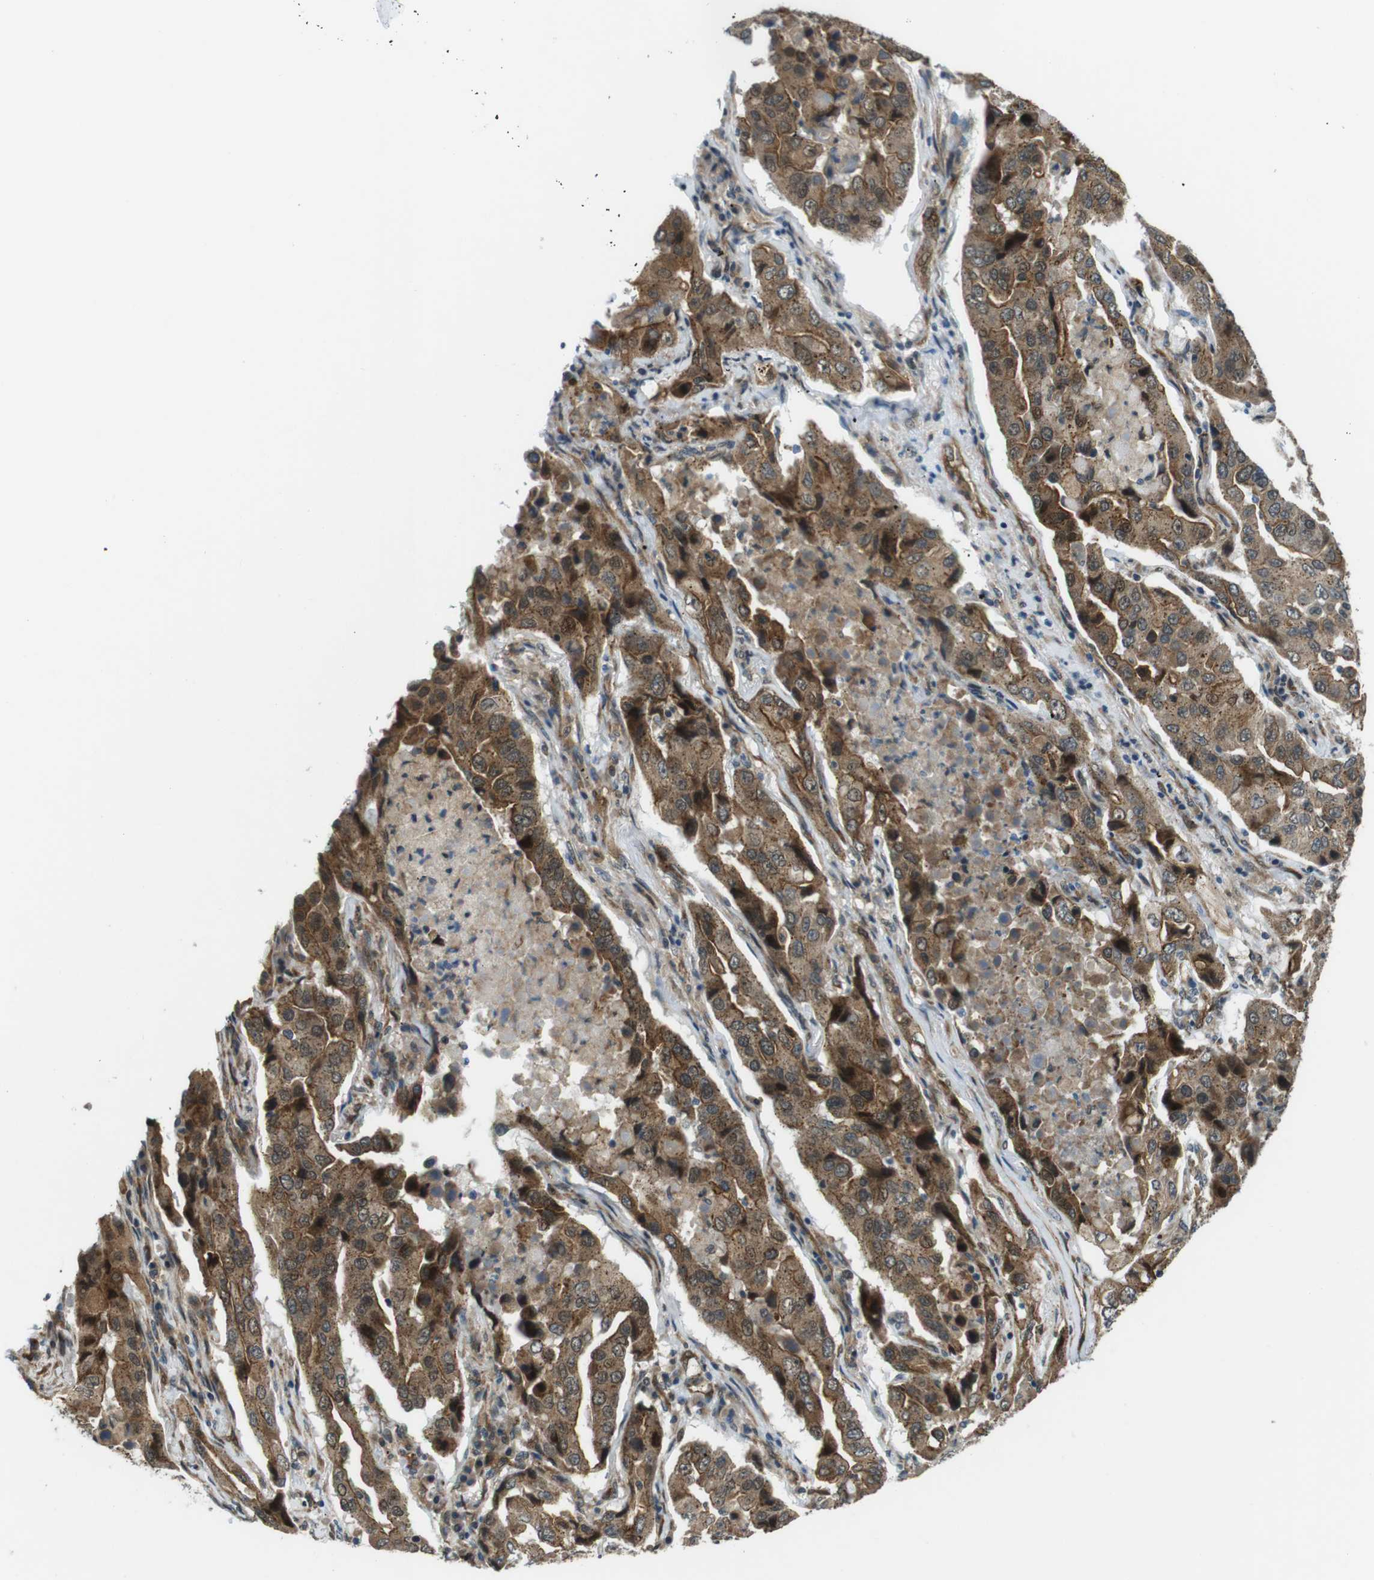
{"staining": {"intensity": "moderate", "quantity": ">75%", "location": "cytoplasmic/membranous"}, "tissue": "lung cancer", "cell_type": "Tumor cells", "image_type": "cancer", "snomed": [{"axis": "morphology", "description": "Adenocarcinoma, NOS"}, {"axis": "topography", "description": "Lung"}], "caption": "Tumor cells demonstrate moderate cytoplasmic/membranous staining in approximately >75% of cells in lung adenocarcinoma.", "gene": "PALD1", "patient": {"sex": "female", "age": 65}}